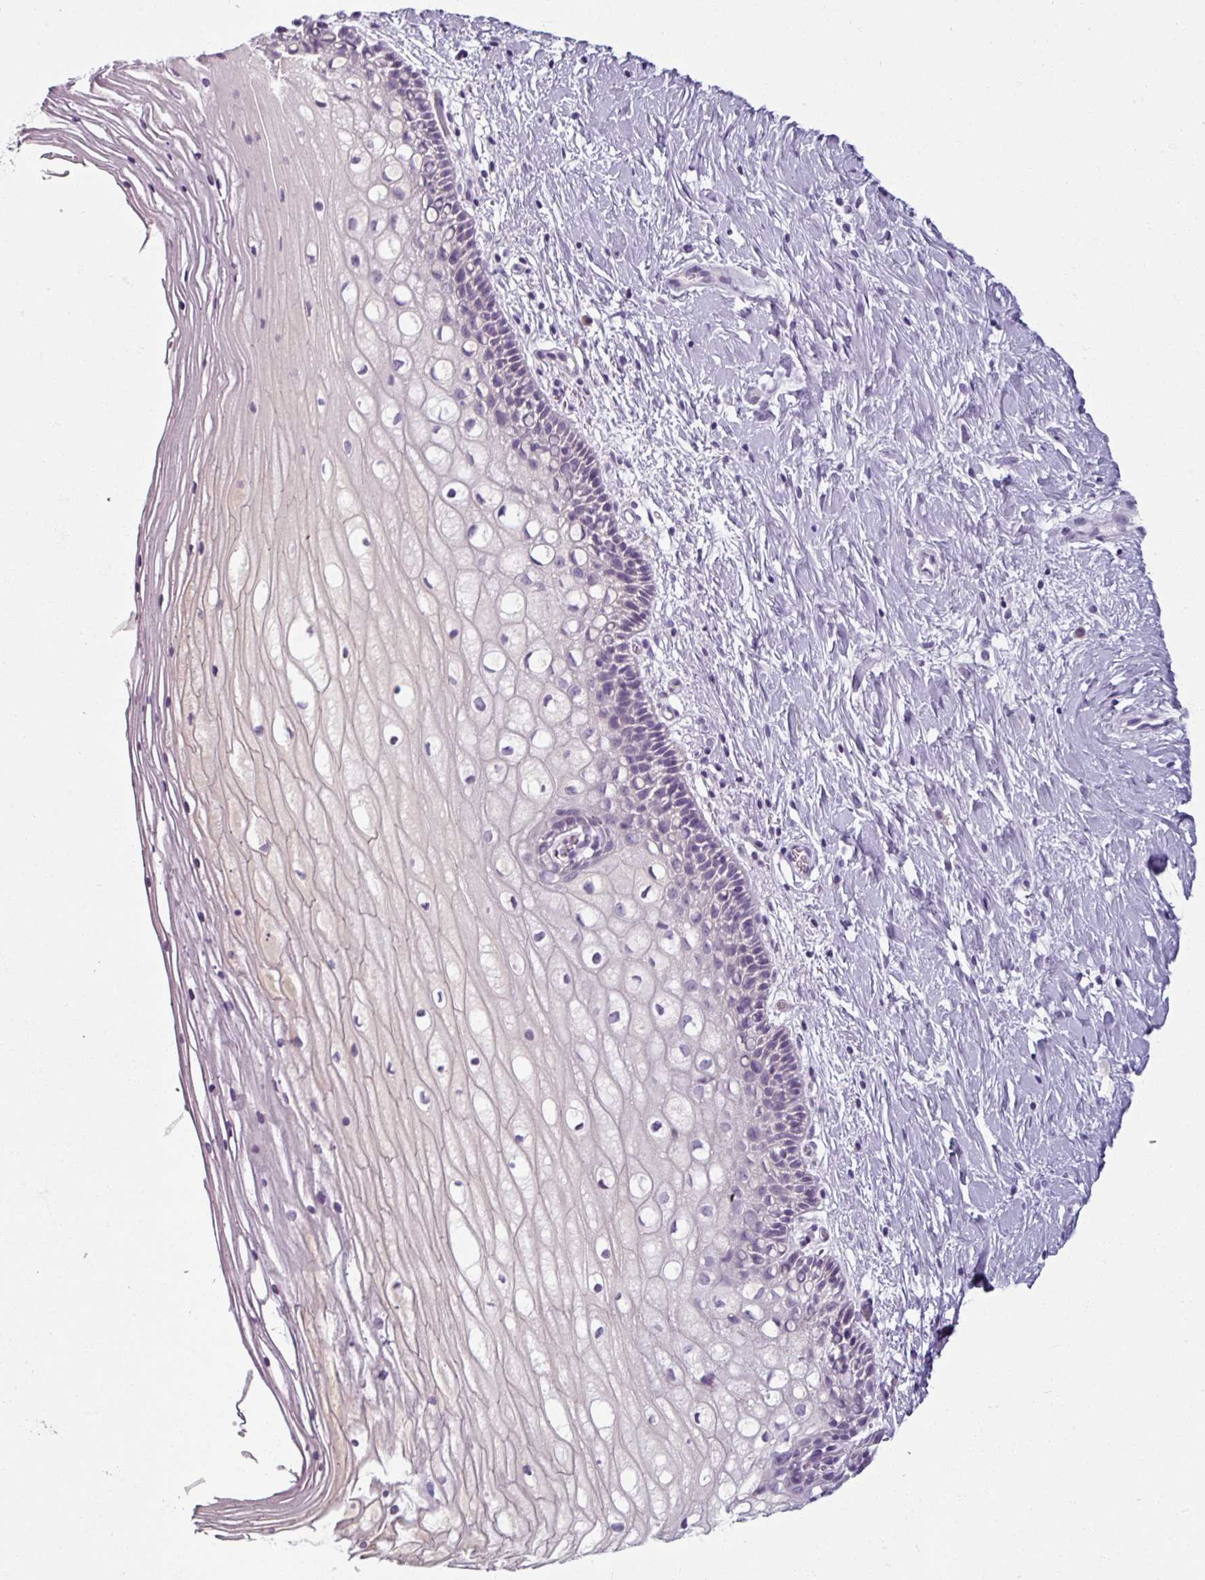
{"staining": {"intensity": "weak", "quantity": "<25%", "location": "cytoplasmic/membranous"}, "tissue": "cervix", "cell_type": "Glandular cells", "image_type": "normal", "snomed": [{"axis": "morphology", "description": "Normal tissue, NOS"}, {"axis": "topography", "description": "Cervix"}], "caption": "Immunohistochemistry (IHC) micrograph of normal cervix: human cervix stained with DAB (3,3'-diaminobenzidine) reveals no significant protein expression in glandular cells. Brightfield microscopy of IHC stained with DAB (brown) and hematoxylin (blue), captured at high magnification.", "gene": "SMIM11", "patient": {"sex": "female", "age": 36}}